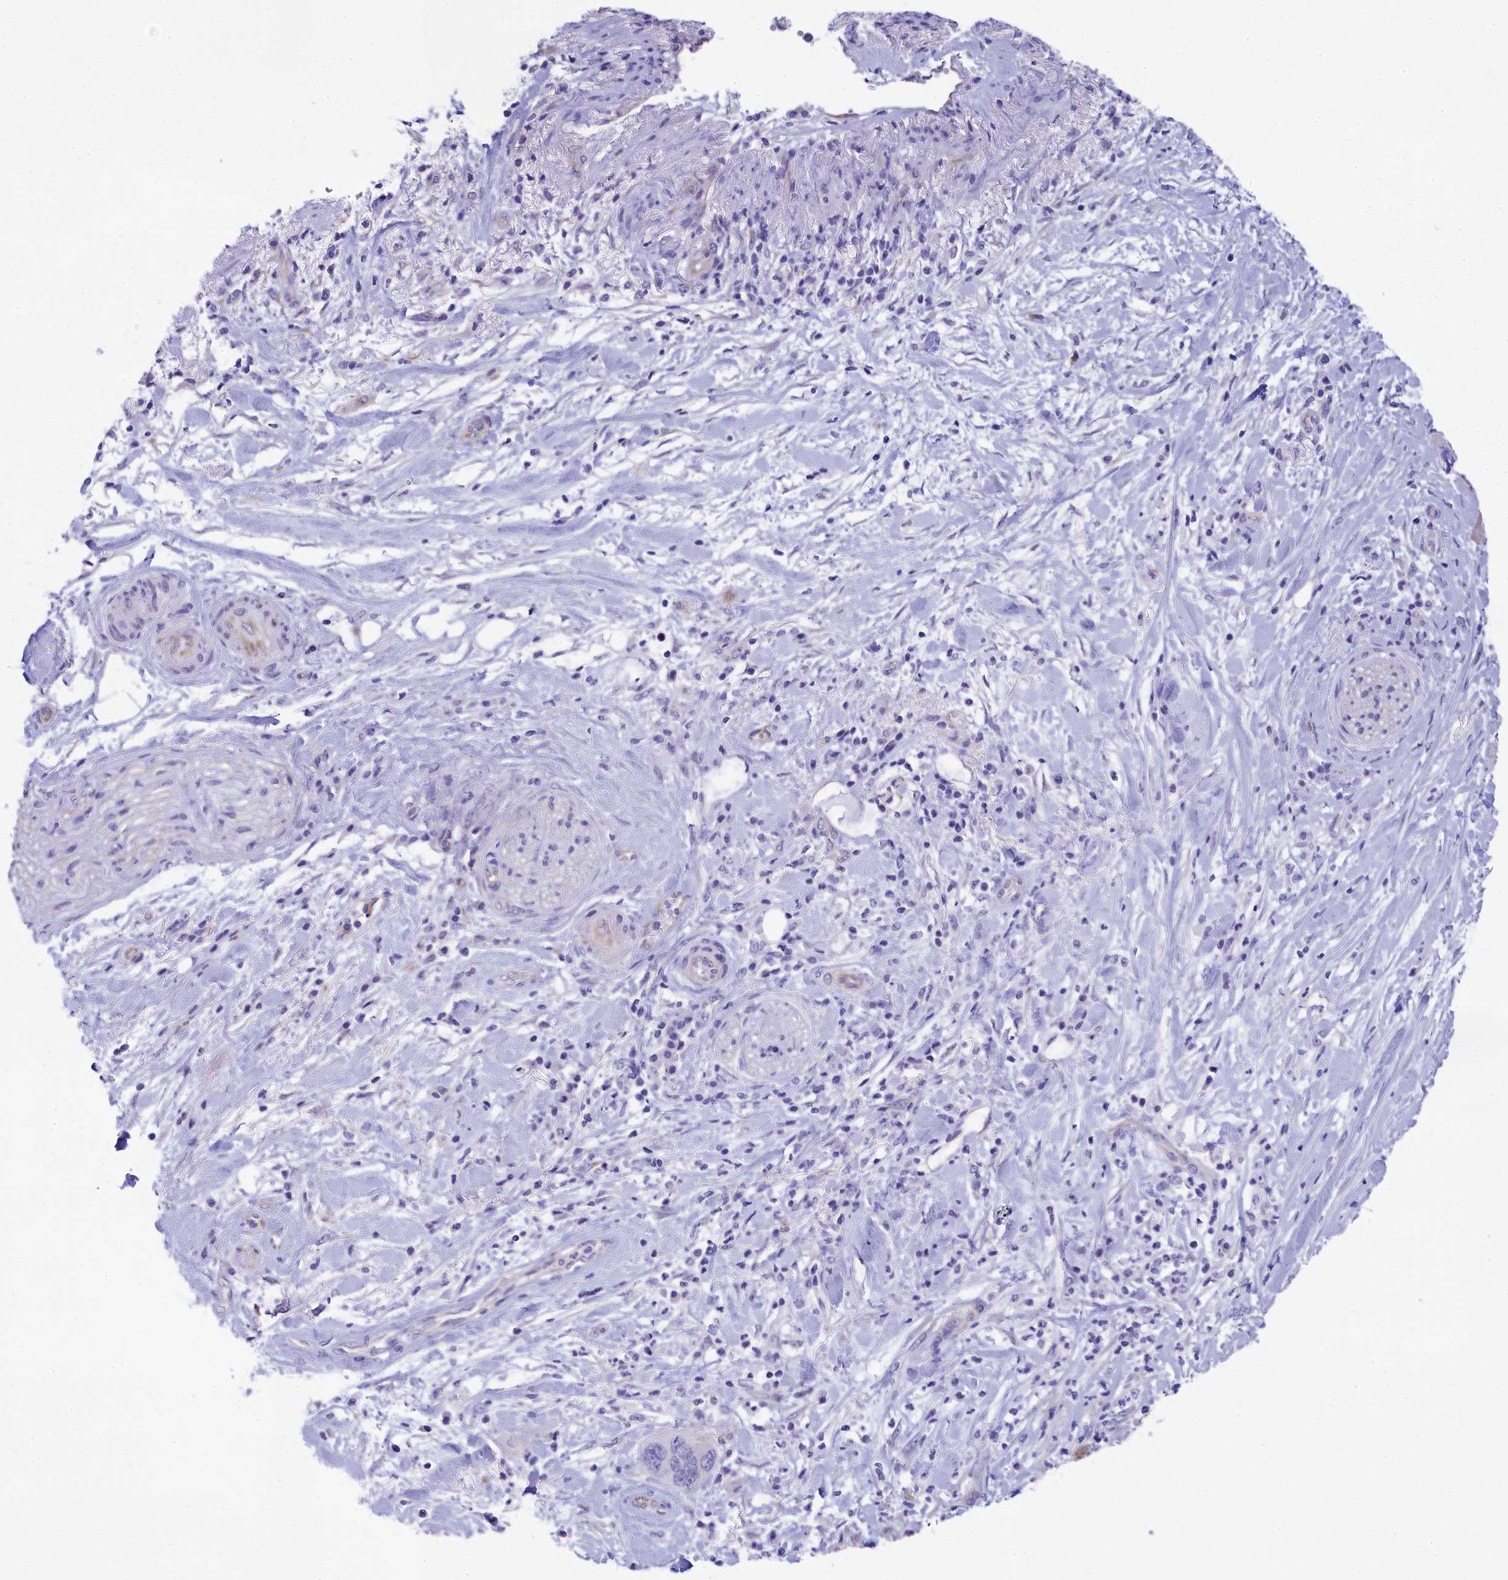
{"staining": {"intensity": "negative", "quantity": "none", "location": "none"}, "tissue": "pancreatic cancer", "cell_type": "Tumor cells", "image_type": "cancer", "snomed": [{"axis": "morphology", "description": "Adenocarcinoma, NOS"}, {"axis": "topography", "description": "Pancreas"}], "caption": "DAB (3,3'-diaminobenzidine) immunohistochemical staining of human pancreatic cancer displays no significant staining in tumor cells. (Brightfield microscopy of DAB immunohistochemistry (IHC) at high magnification).", "gene": "TACSTD2", "patient": {"sex": "female", "age": 71}}